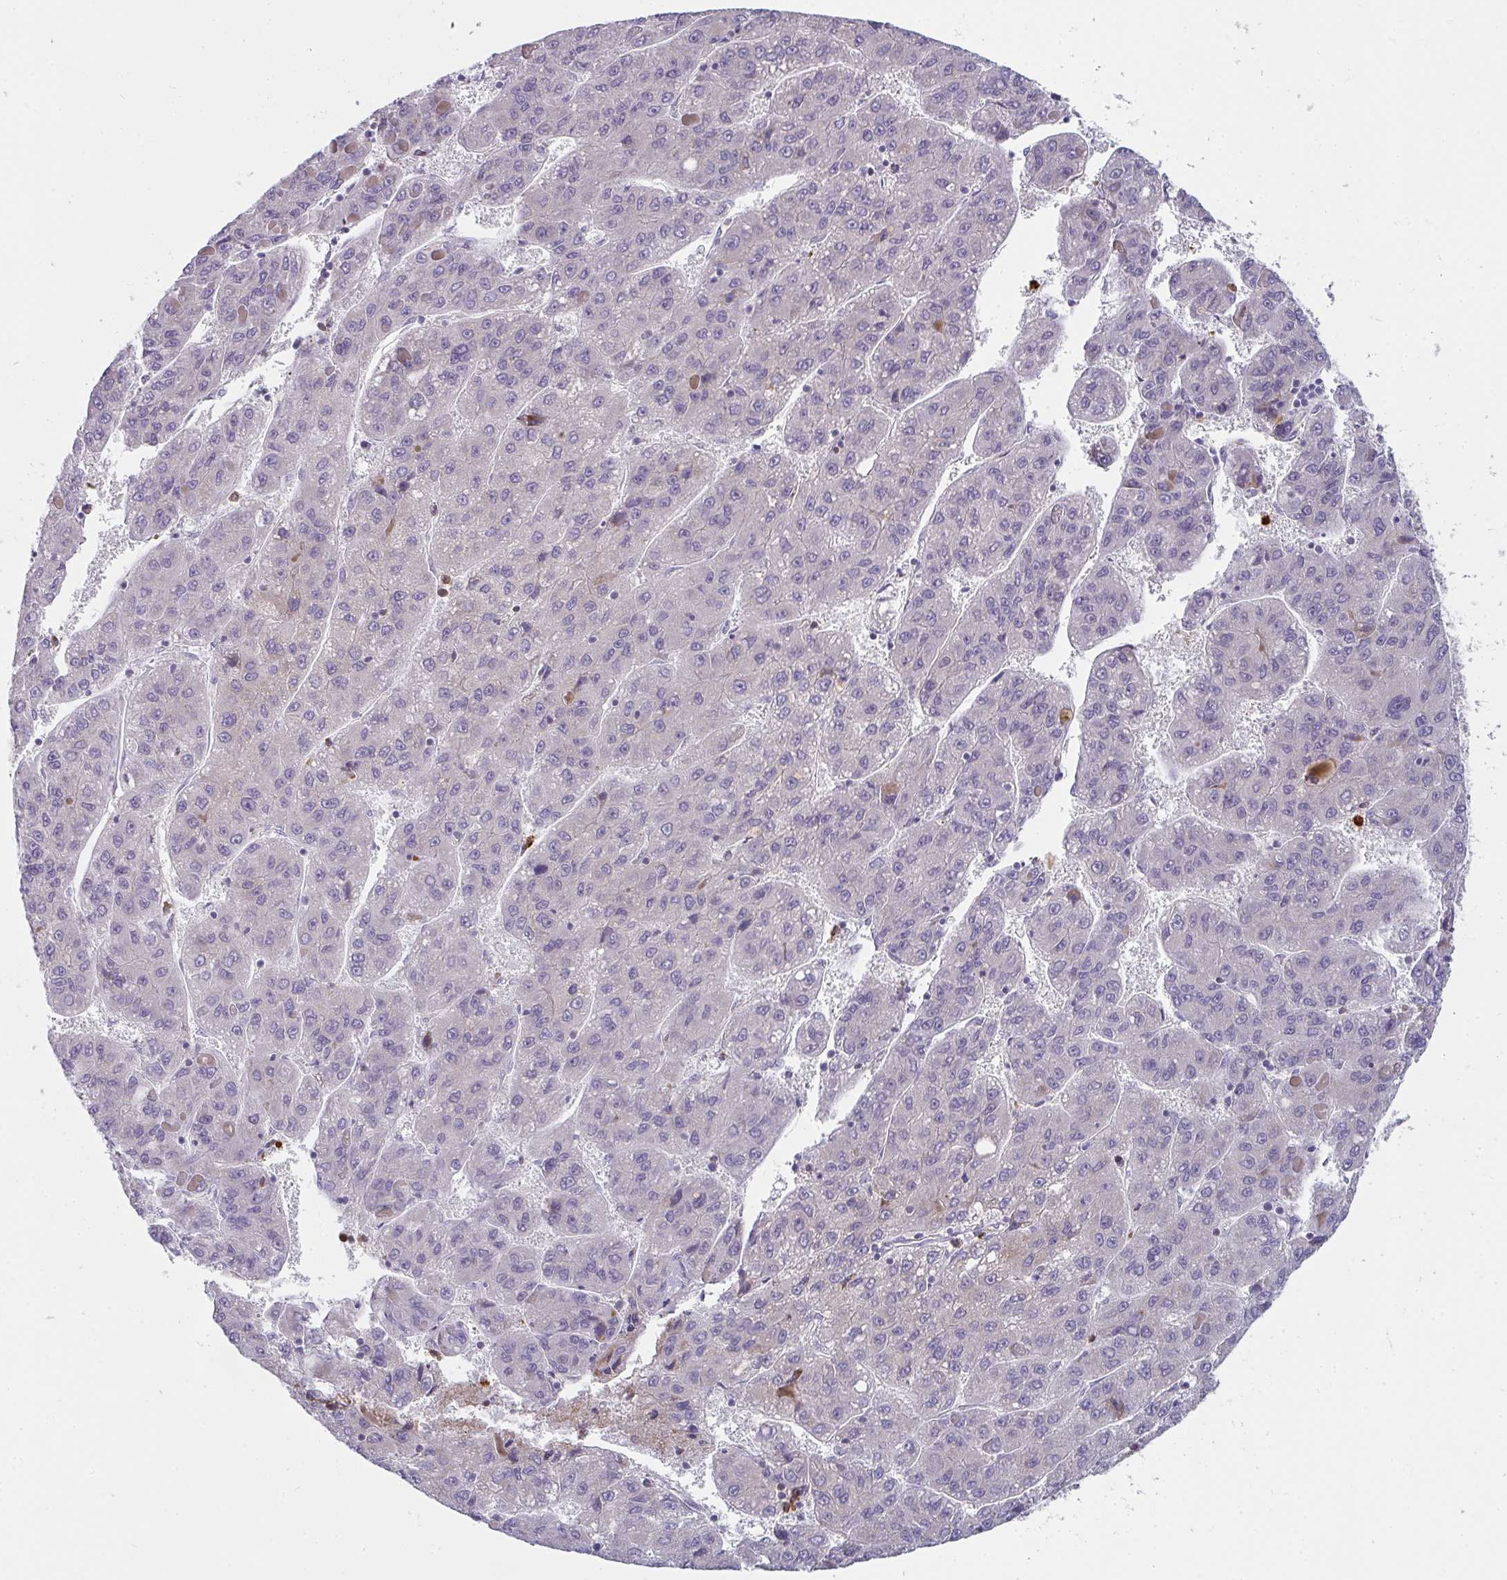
{"staining": {"intensity": "negative", "quantity": "none", "location": "none"}, "tissue": "liver cancer", "cell_type": "Tumor cells", "image_type": "cancer", "snomed": [{"axis": "morphology", "description": "Carcinoma, Hepatocellular, NOS"}, {"axis": "topography", "description": "Liver"}], "caption": "High power microscopy image of an immunohistochemistry histopathology image of liver hepatocellular carcinoma, revealing no significant positivity in tumor cells.", "gene": "CSF3R", "patient": {"sex": "female", "age": 82}}